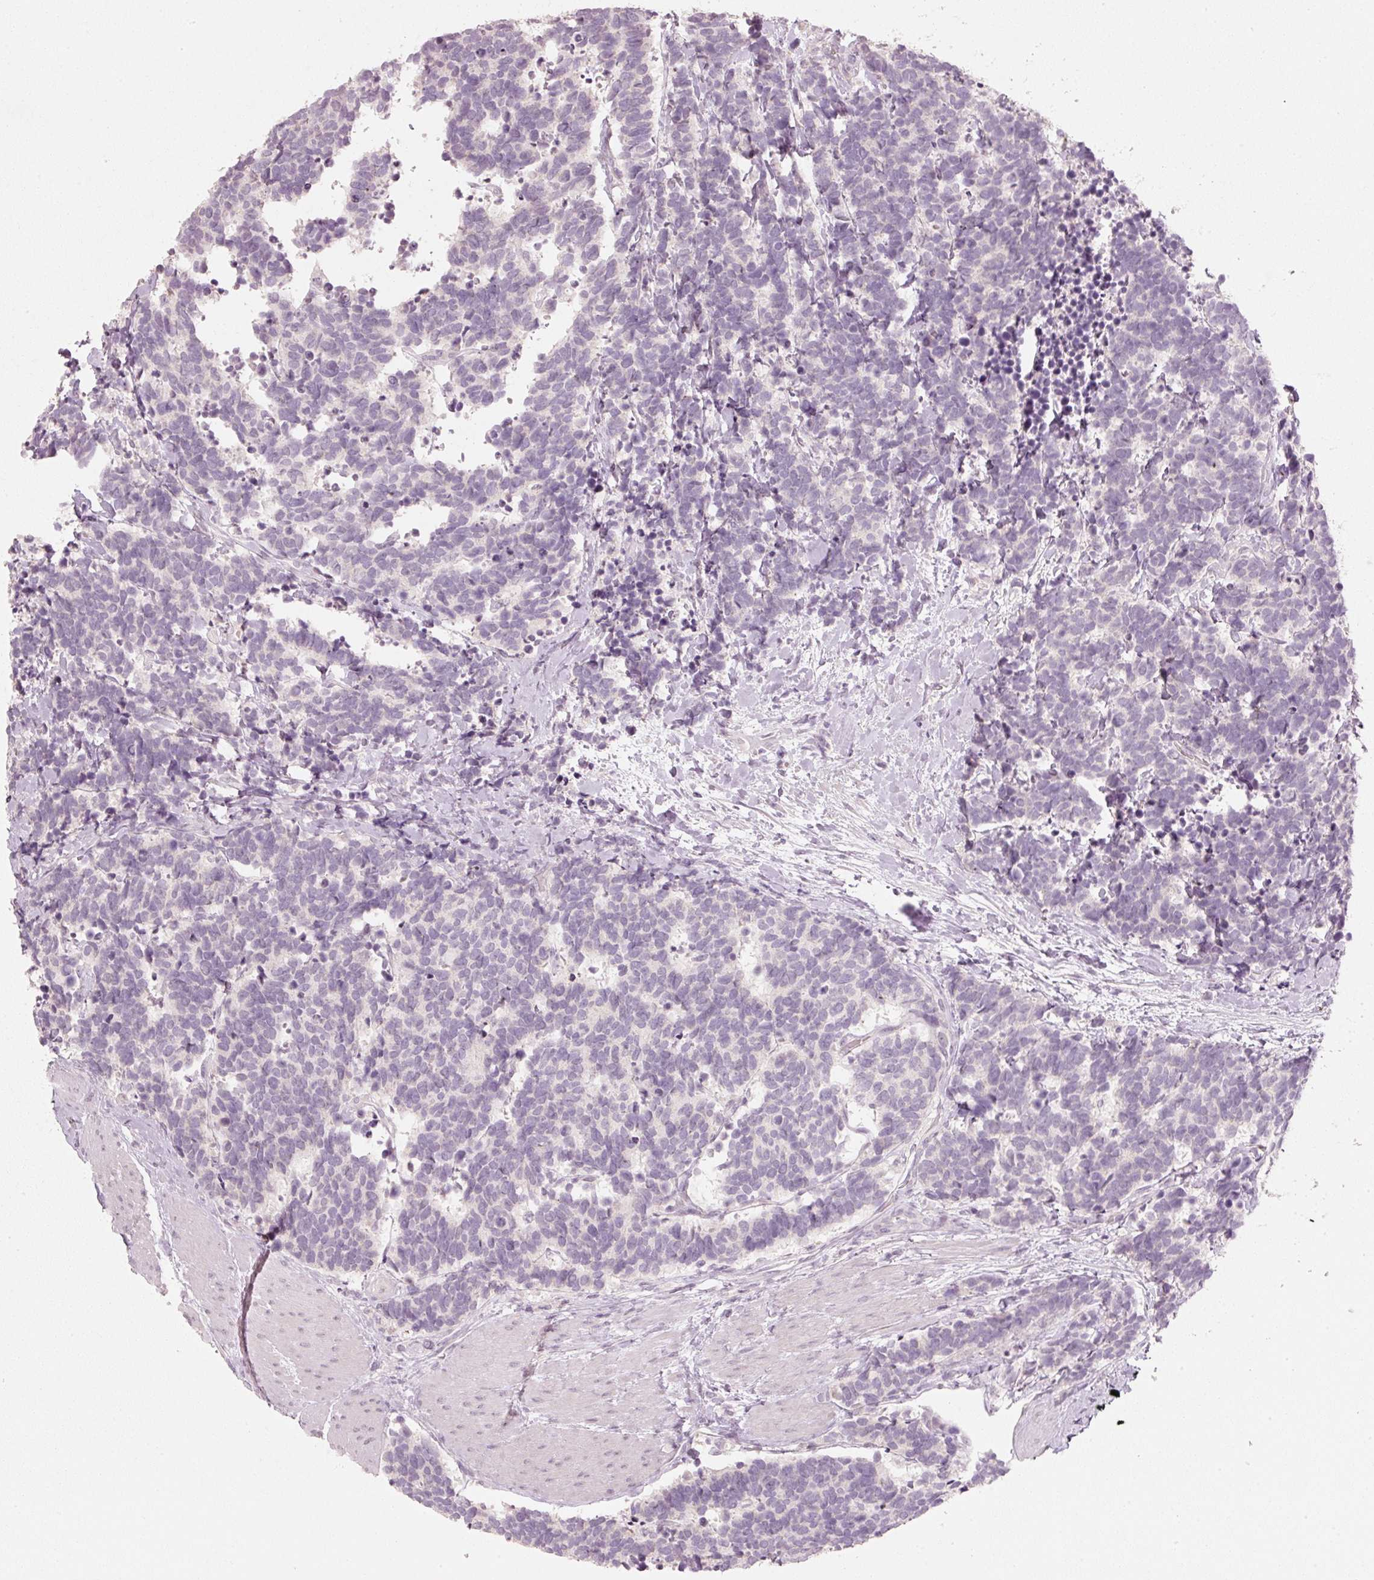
{"staining": {"intensity": "negative", "quantity": "none", "location": "none"}, "tissue": "carcinoid", "cell_type": "Tumor cells", "image_type": "cancer", "snomed": [{"axis": "morphology", "description": "Carcinoma, NOS"}, {"axis": "morphology", "description": "Carcinoid, malignant, NOS"}, {"axis": "topography", "description": "Prostate"}], "caption": "Immunohistochemistry micrograph of human carcinoid stained for a protein (brown), which displays no expression in tumor cells. The staining was performed using DAB (3,3'-diaminobenzidine) to visualize the protein expression in brown, while the nuclei were stained in blue with hematoxylin (Magnification: 20x).", "gene": "STEAP1", "patient": {"sex": "male", "age": 57}}